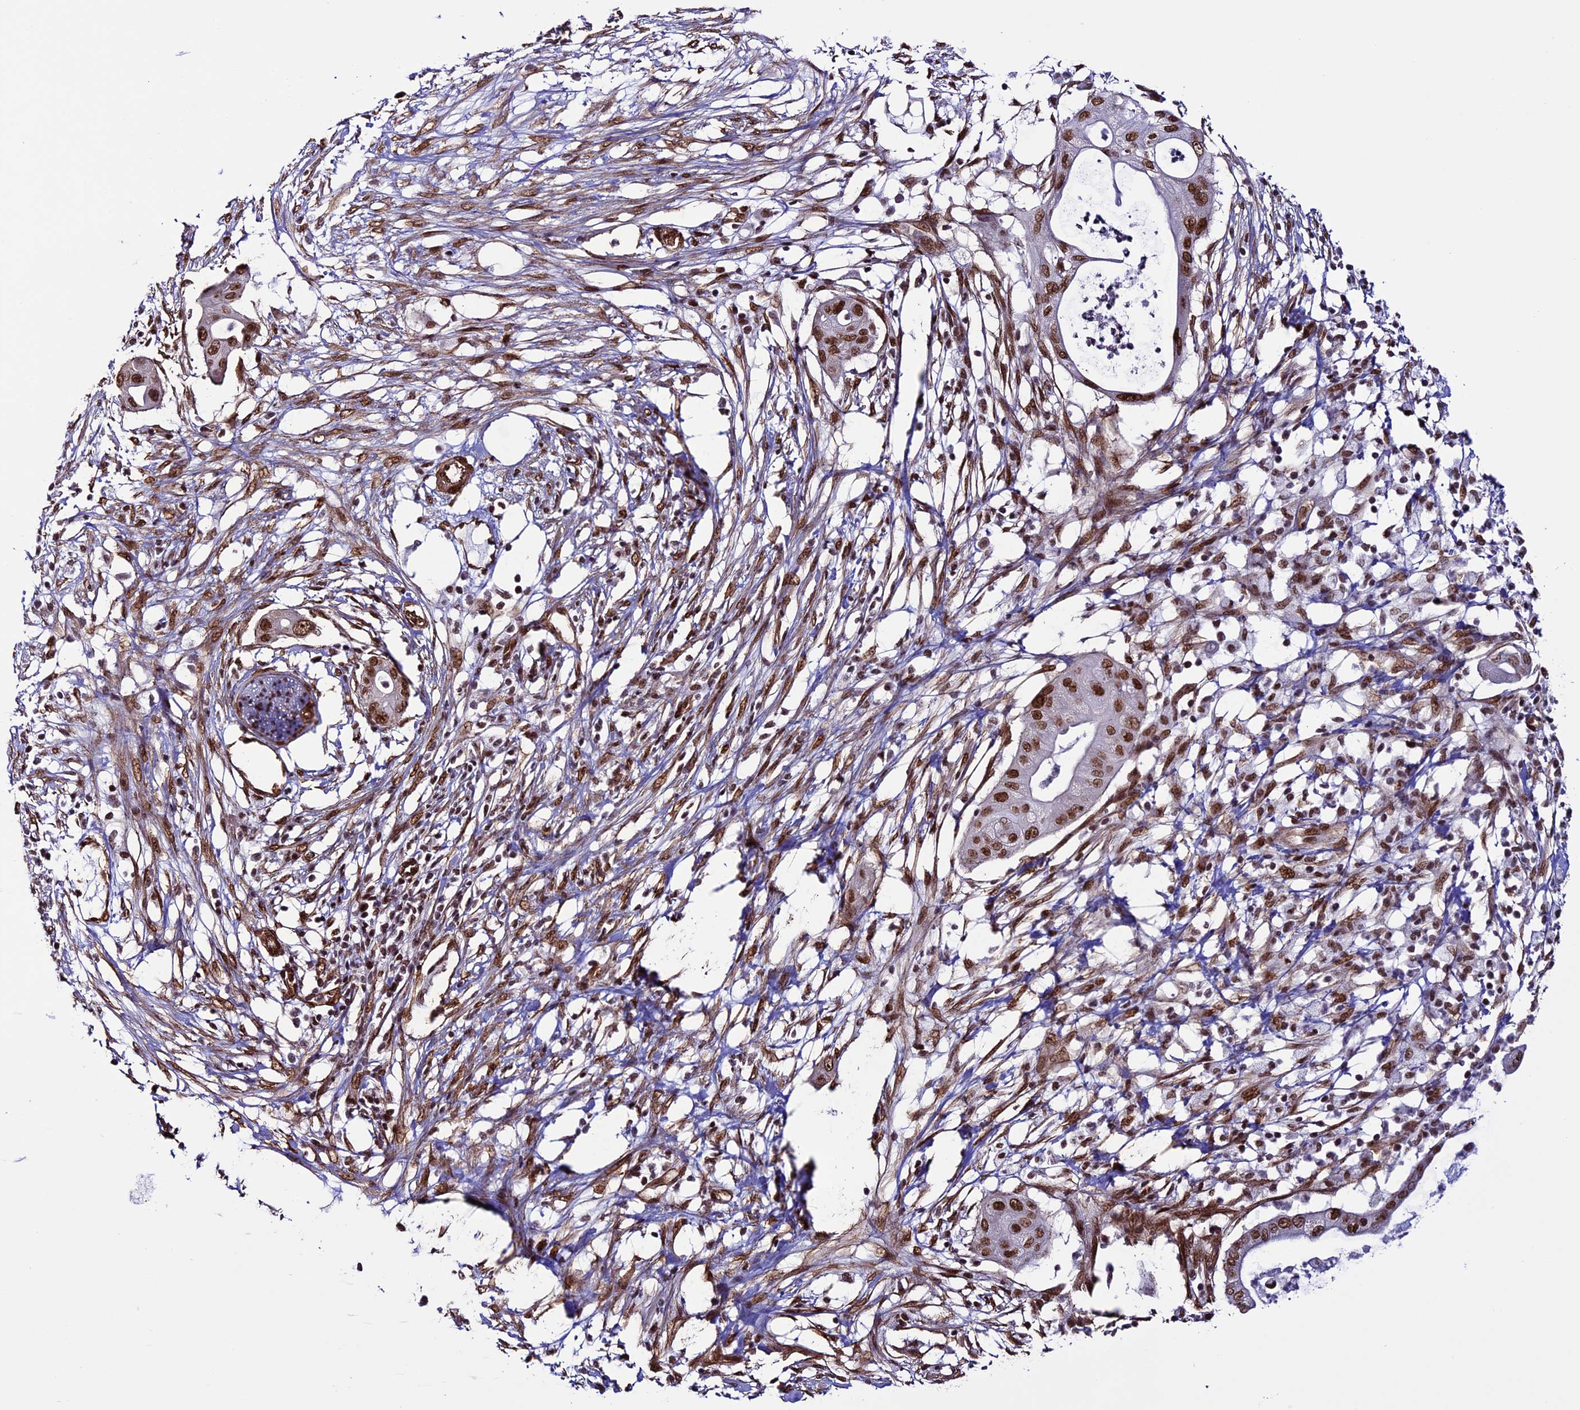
{"staining": {"intensity": "strong", "quantity": ">75%", "location": "nuclear"}, "tissue": "pancreatic cancer", "cell_type": "Tumor cells", "image_type": "cancer", "snomed": [{"axis": "morphology", "description": "Adenocarcinoma, NOS"}, {"axis": "topography", "description": "Pancreas"}], "caption": "IHC photomicrograph of human pancreatic cancer stained for a protein (brown), which exhibits high levels of strong nuclear expression in approximately >75% of tumor cells.", "gene": "MPHOSPH8", "patient": {"sex": "male", "age": 68}}